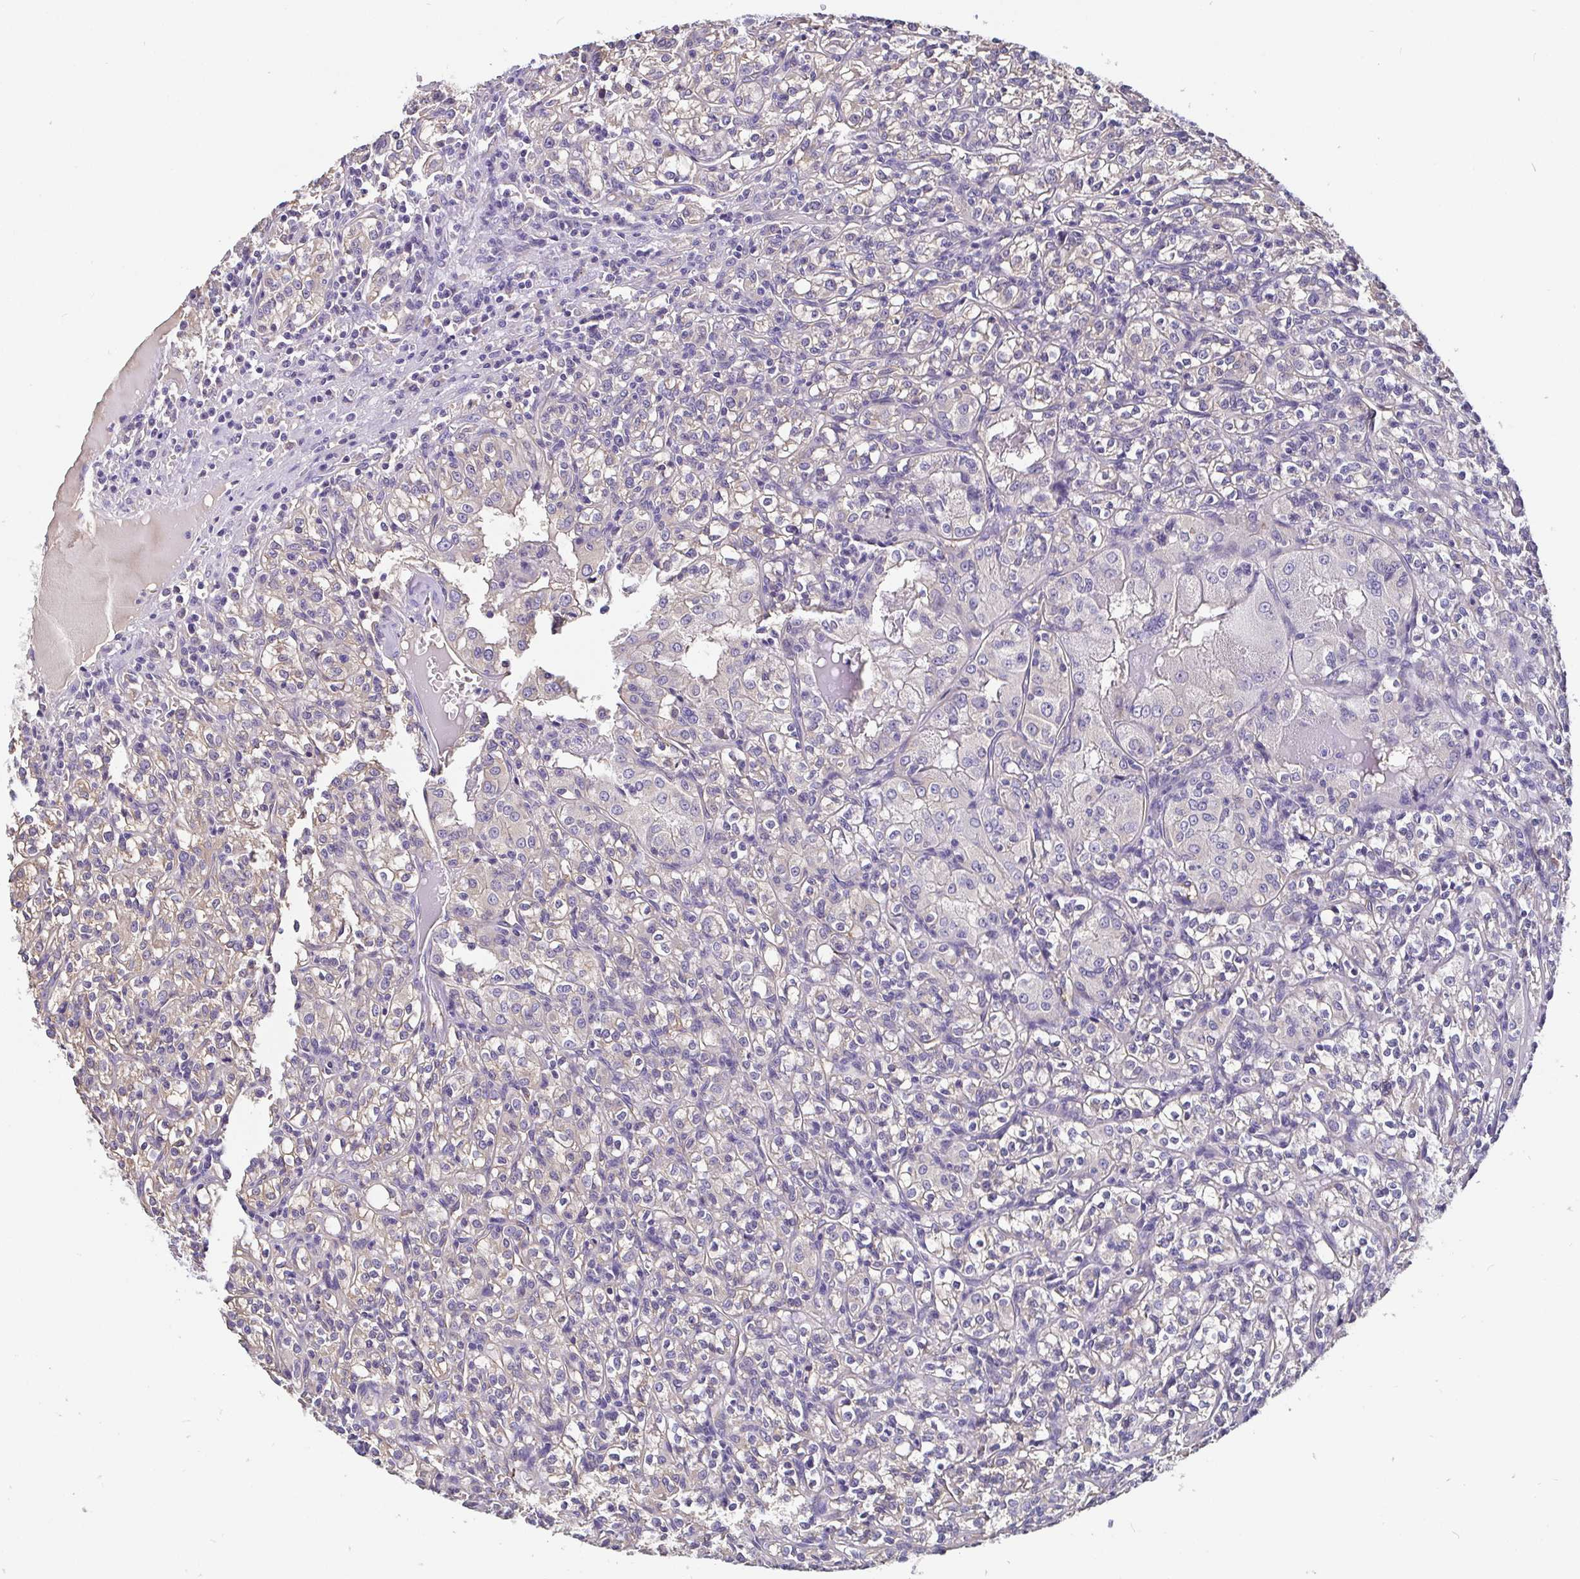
{"staining": {"intensity": "negative", "quantity": "none", "location": "none"}, "tissue": "renal cancer", "cell_type": "Tumor cells", "image_type": "cancer", "snomed": [{"axis": "morphology", "description": "Adenocarcinoma, NOS"}, {"axis": "topography", "description": "Kidney"}], "caption": "This is a photomicrograph of IHC staining of renal adenocarcinoma, which shows no expression in tumor cells.", "gene": "ADAMTS6", "patient": {"sex": "male", "age": 36}}